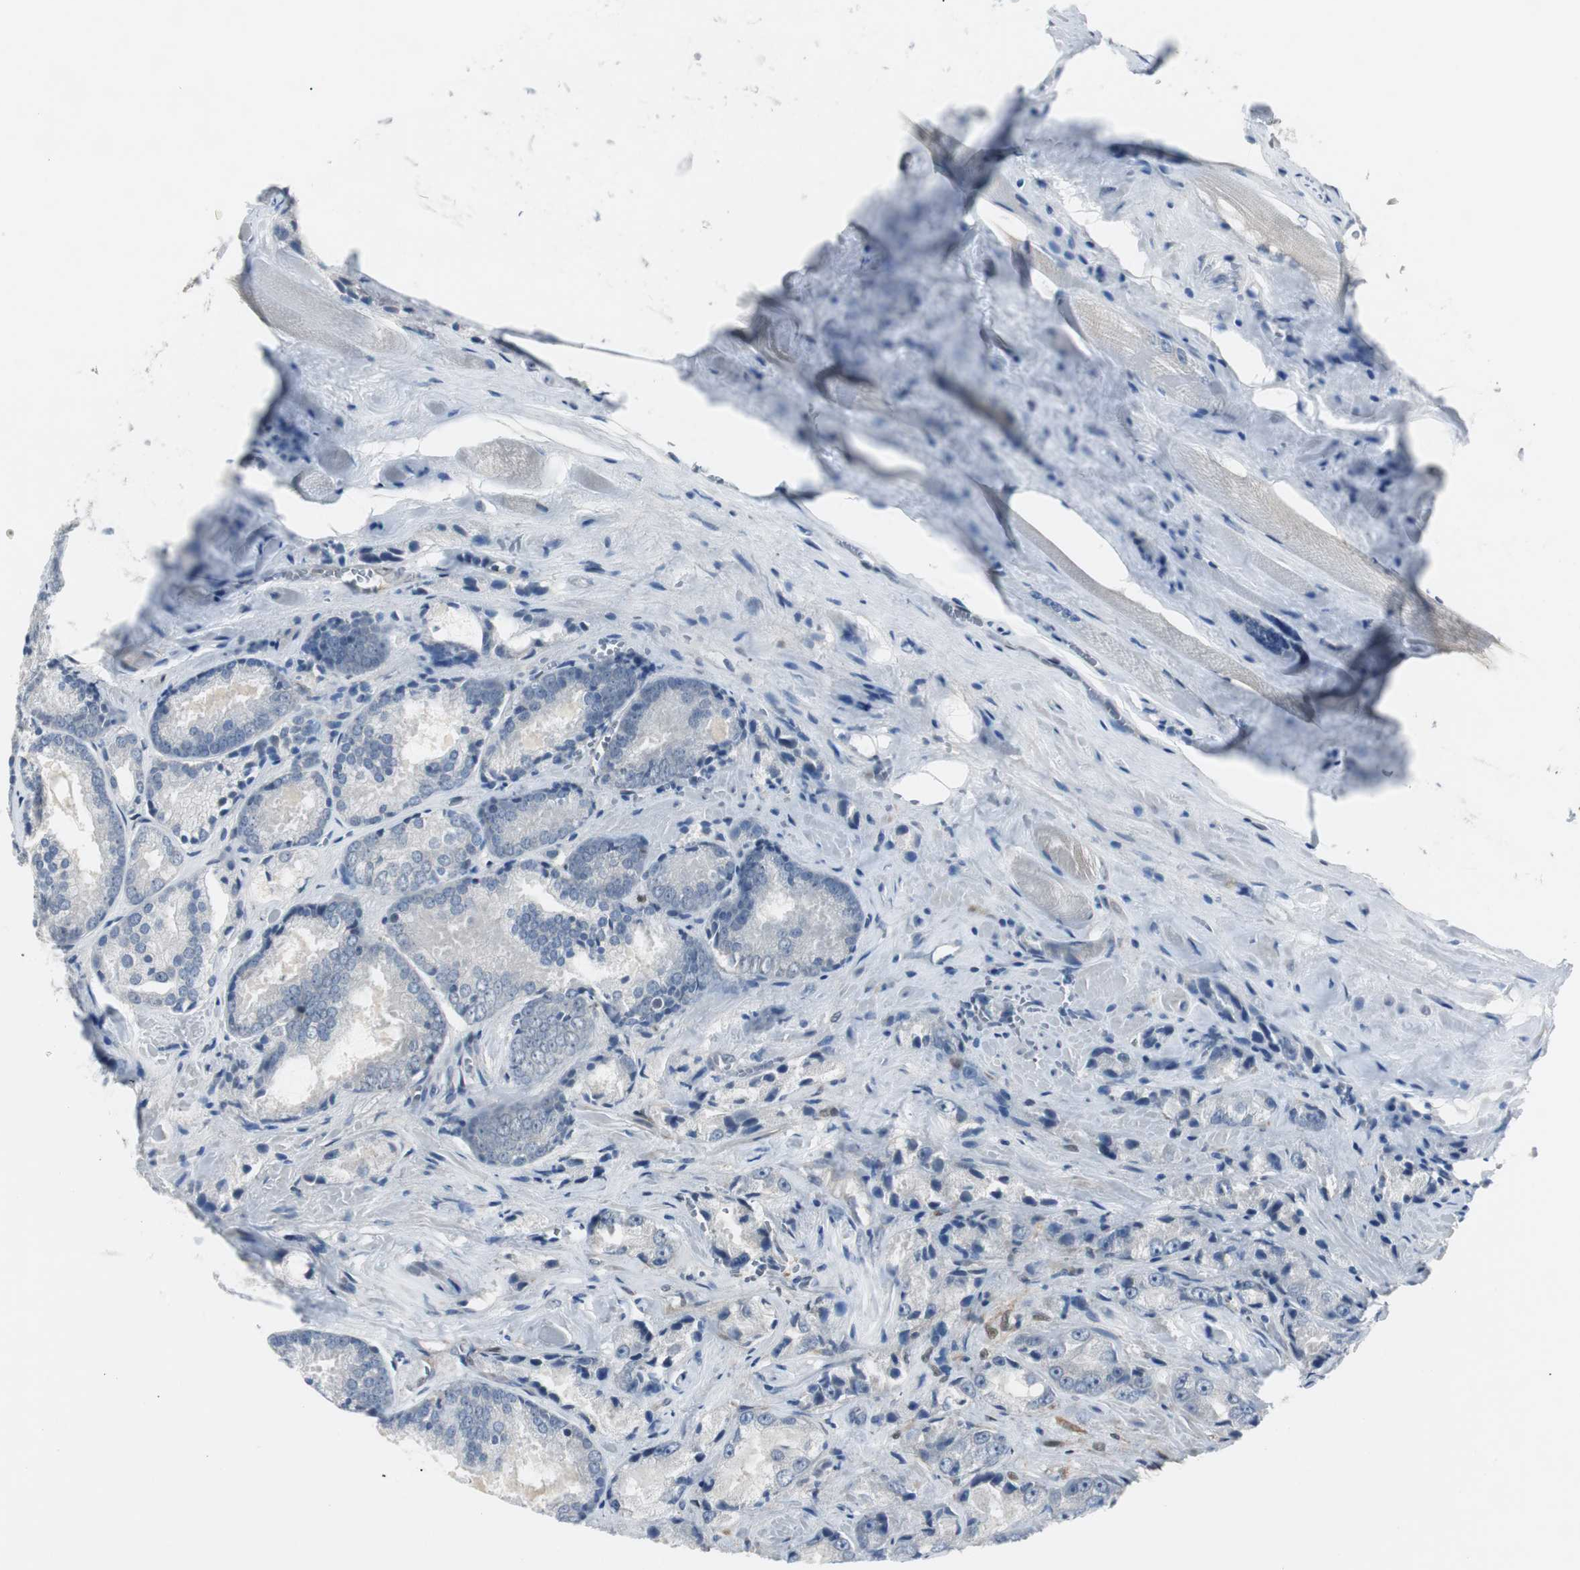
{"staining": {"intensity": "negative", "quantity": "none", "location": "none"}, "tissue": "prostate cancer", "cell_type": "Tumor cells", "image_type": "cancer", "snomed": [{"axis": "morphology", "description": "Adenocarcinoma, Low grade"}, {"axis": "topography", "description": "Prostate"}], "caption": "Immunohistochemistry (IHC) micrograph of neoplastic tissue: prostate cancer stained with DAB (3,3'-diaminobenzidine) reveals no significant protein positivity in tumor cells.", "gene": "FHL2", "patient": {"sex": "male", "age": 64}}